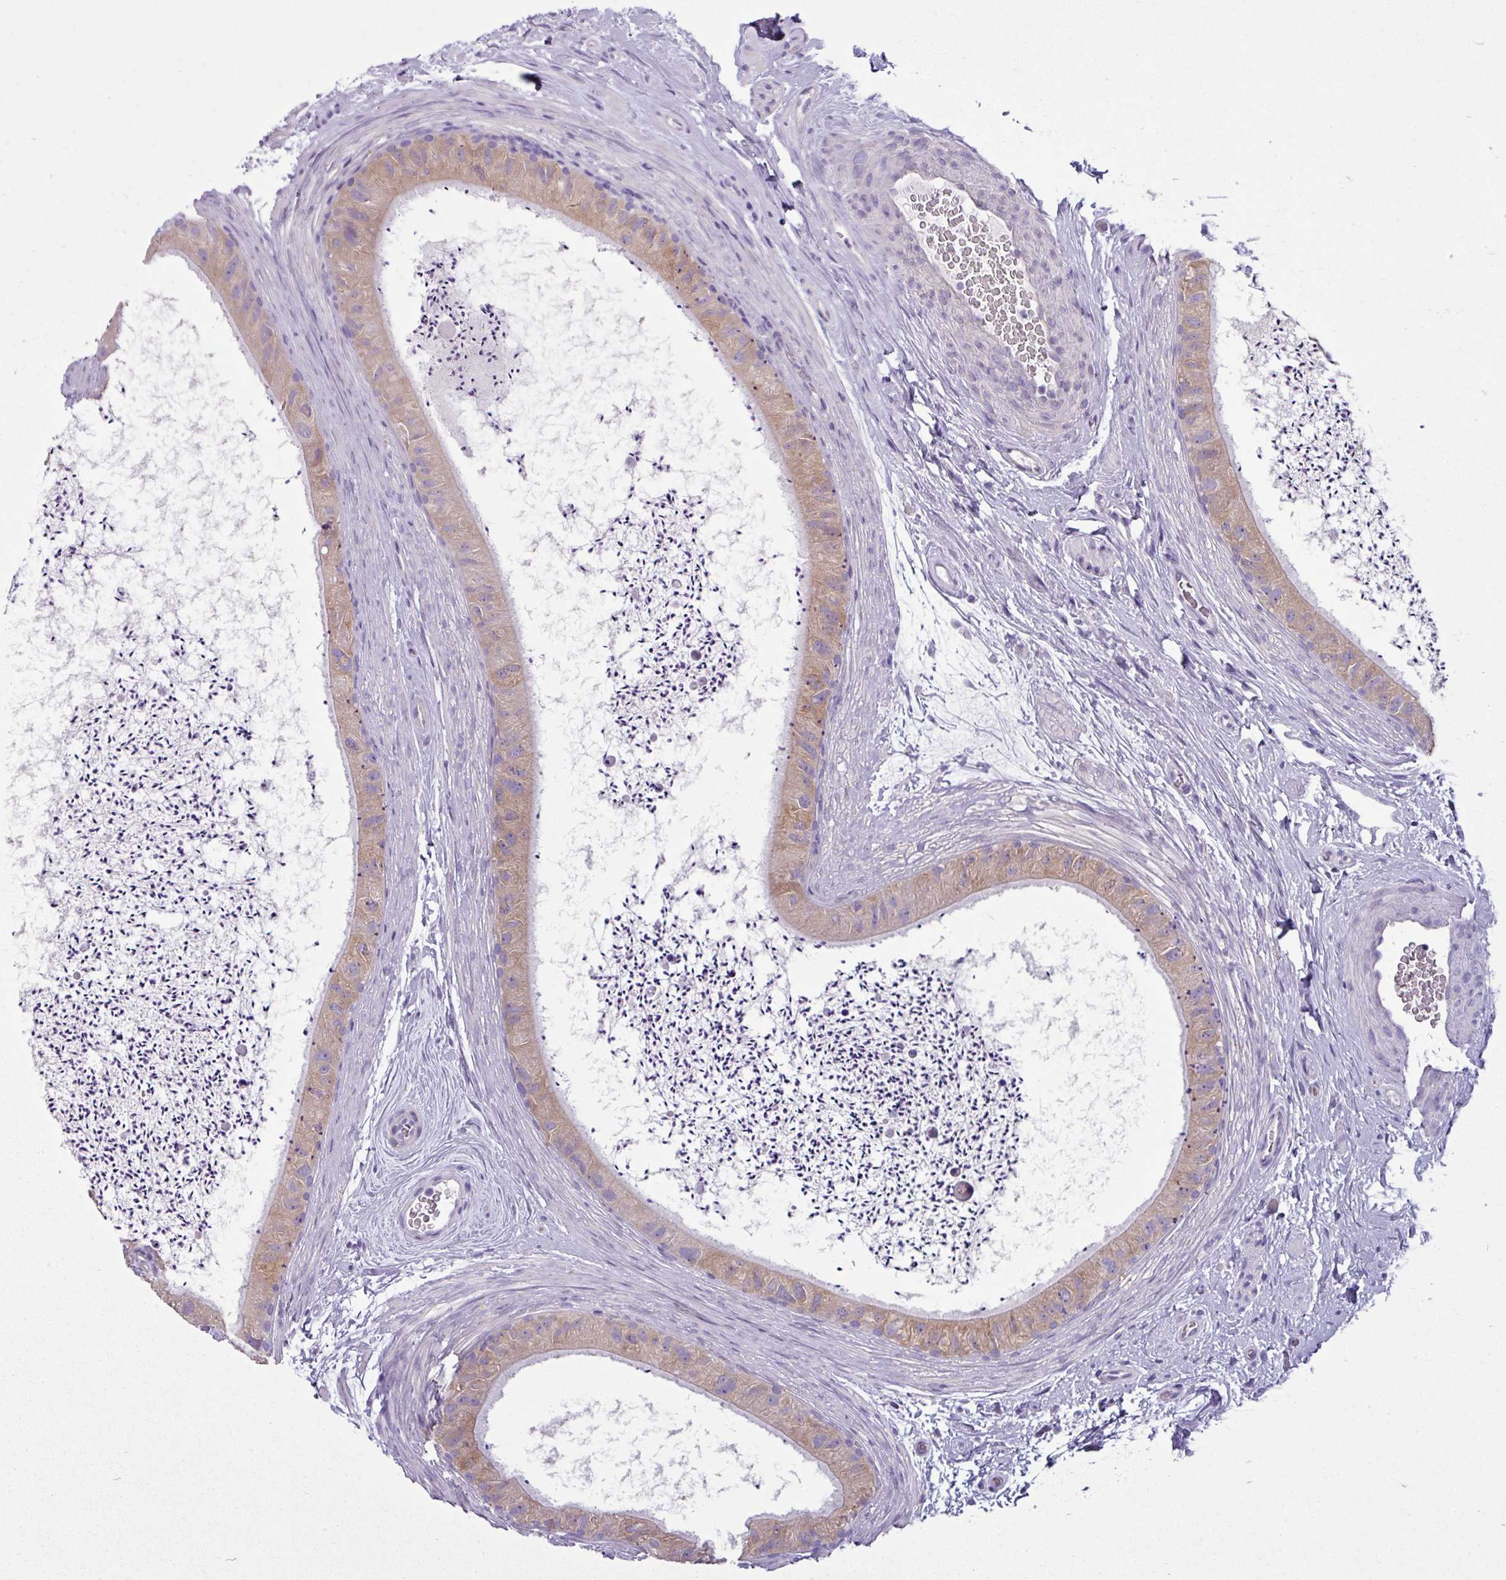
{"staining": {"intensity": "moderate", "quantity": ">75%", "location": "cytoplasmic/membranous"}, "tissue": "epididymis", "cell_type": "Glandular cells", "image_type": "normal", "snomed": [{"axis": "morphology", "description": "Normal tissue, NOS"}, {"axis": "topography", "description": "Epididymis"}], "caption": "IHC image of normal epididymis stained for a protein (brown), which shows medium levels of moderate cytoplasmic/membranous positivity in approximately >75% of glandular cells.", "gene": "TOR1AIP2", "patient": {"sex": "male", "age": 50}}